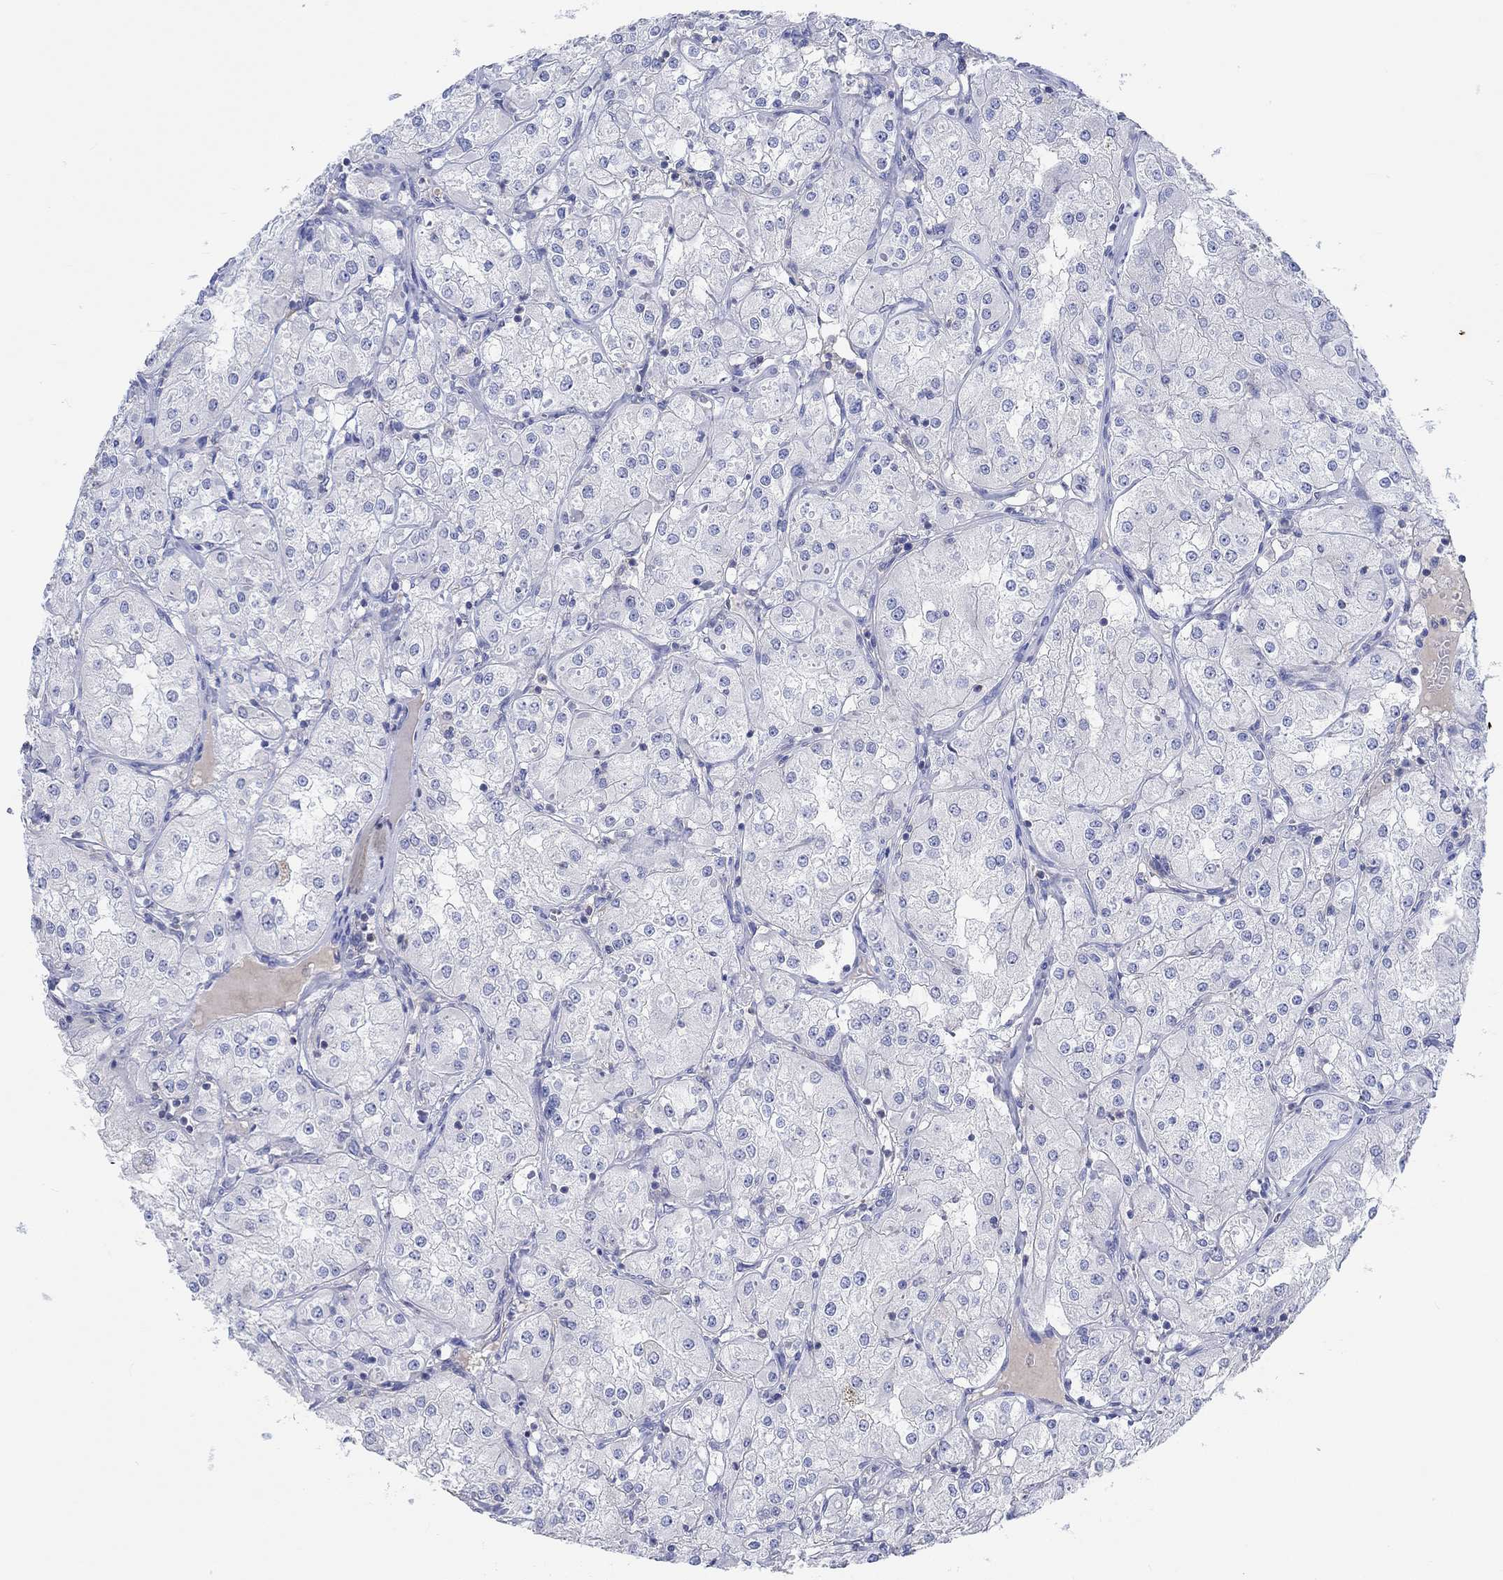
{"staining": {"intensity": "negative", "quantity": "none", "location": "none"}, "tissue": "renal cancer", "cell_type": "Tumor cells", "image_type": "cancer", "snomed": [{"axis": "morphology", "description": "Adenocarcinoma, NOS"}, {"axis": "topography", "description": "Kidney"}], "caption": "DAB immunohistochemical staining of renal adenocarcinoma reveals no significant staining in tumor cells. (Stains: DAB immunohistochemistry with hematoxylin counter stain, Microscopy: brightfield microscopy at high magnification).", "gene": "GCM1", "patient": {"sex": "male", "age": 77}}